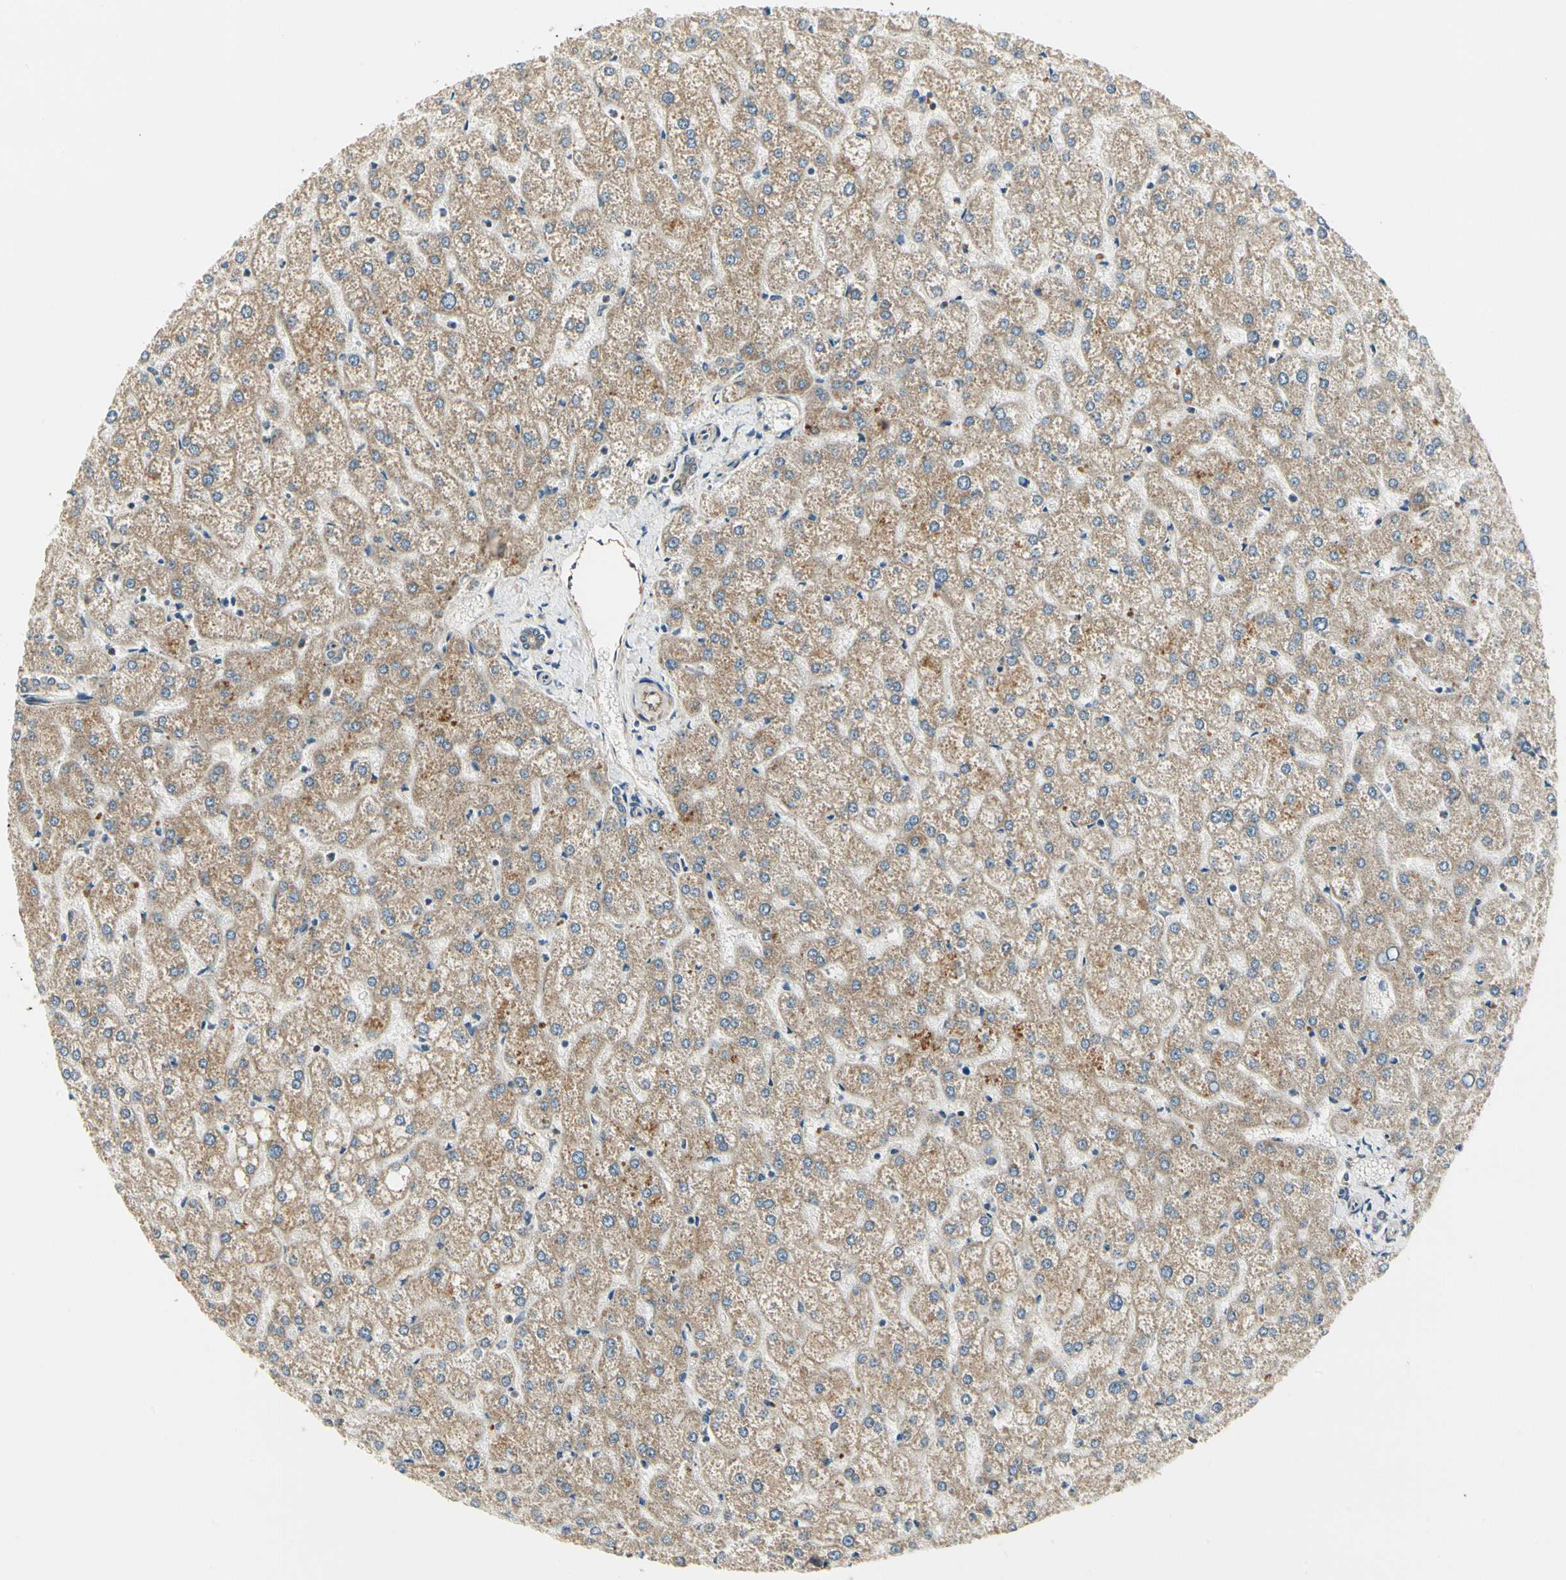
{"staining": {"intensity": "weak", "quantity": "25%-75%", "location": "cytoplasmic/membranous"}, "tissue": "liver", "cell_type": "Cholangiocytes", "image_type": "normal", "snomed": [{"axis": "morphology", "description": "Normal tissue, NOS"}, {"axis": "topography", "description": "Liver"}], "caption": "Immunohistochemistry (IHC) of unremarkable human liver shows low levels of weak cytoplasmic/membranous expression in approximately 25%-75% of cholangiocytes. The staining was performed using DAB to visualize the protein expression in brown, while the nuclei were stained in blue with hematoxylin (Magnification: 20x).", "gene": "EPHB3", "patient": {"sex": "female", "age": 32}}